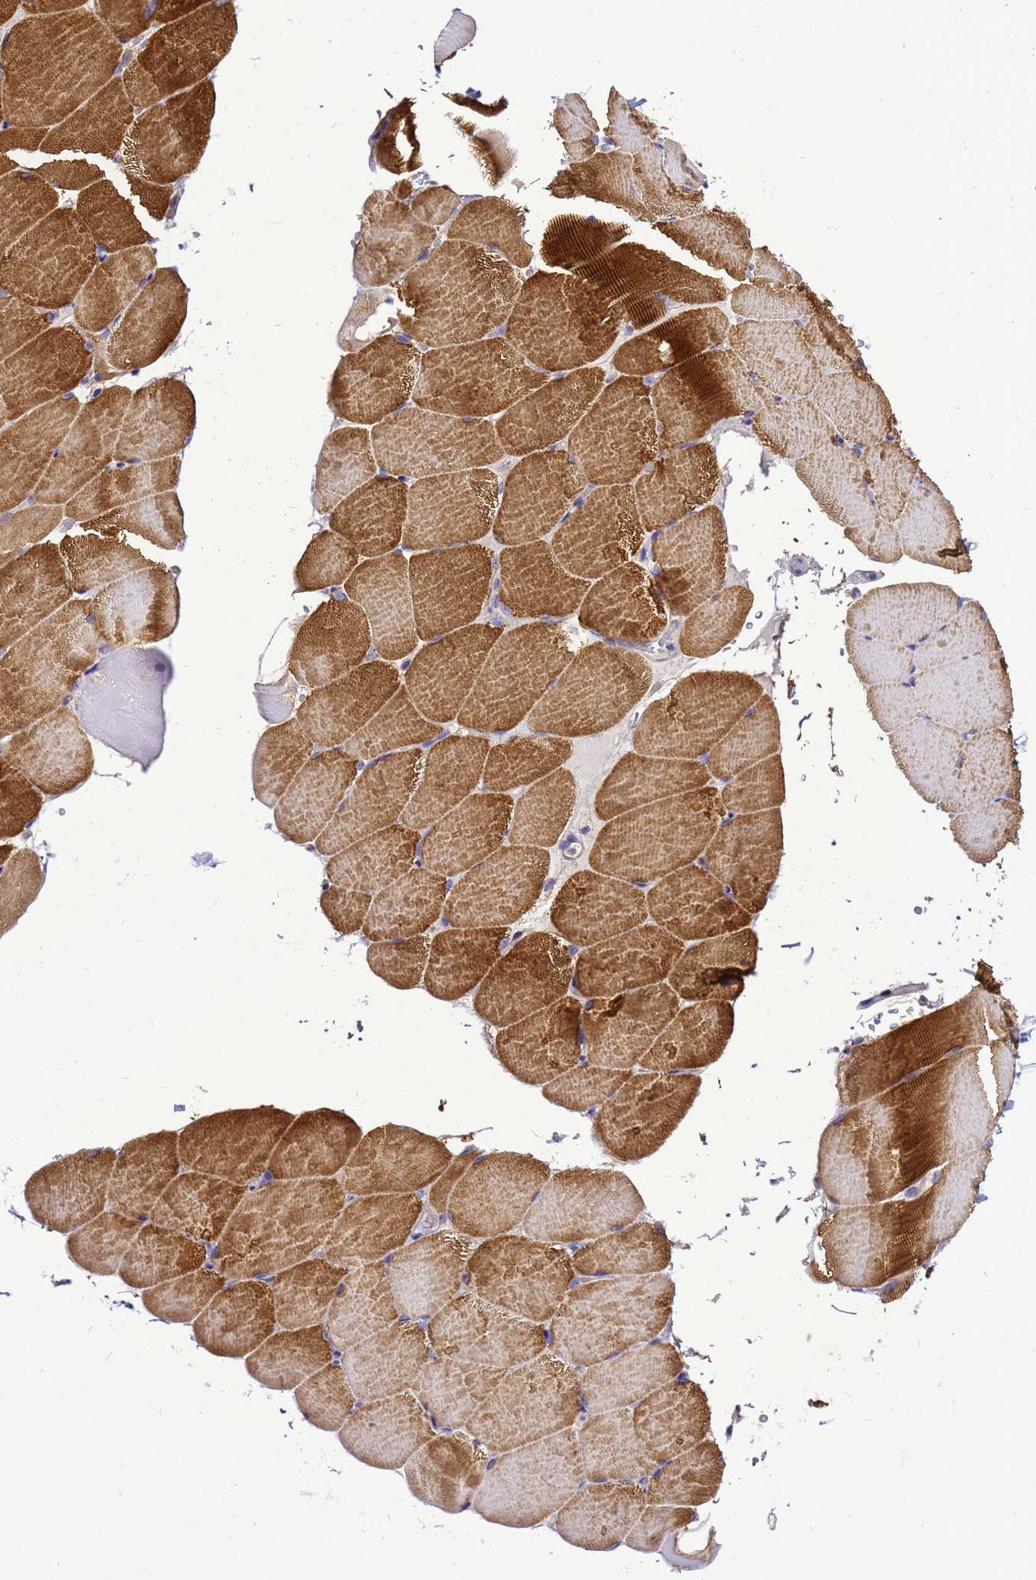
{"staining": {"intensity": "strong", "quantity": "25%-75%", "location": "cytoplasmic/membranous"}, "tissue": "skeletal muscle", "cell_type": "Myocytes", "image_type": "normal", "snomed": [{"axis": "morphology", "description": "Normal tissue, NOS"}, {"axis": "topography", "description": "Skeletal muscle"}, {"axis": "topography", "description": "Parathyroid gland"}], "caption": "Protein expression by IHC reveals strong cytoplasmic/membranous staining in approximately 25%-75% of myocytes in normal skeletal muscle. Using DAB (brown) and hematoxylin (blue) stains, captured at high magnification using brightfield microscopy.", "gene": "HIGD2A", "patient": {"sex": "female", "age": 37}}